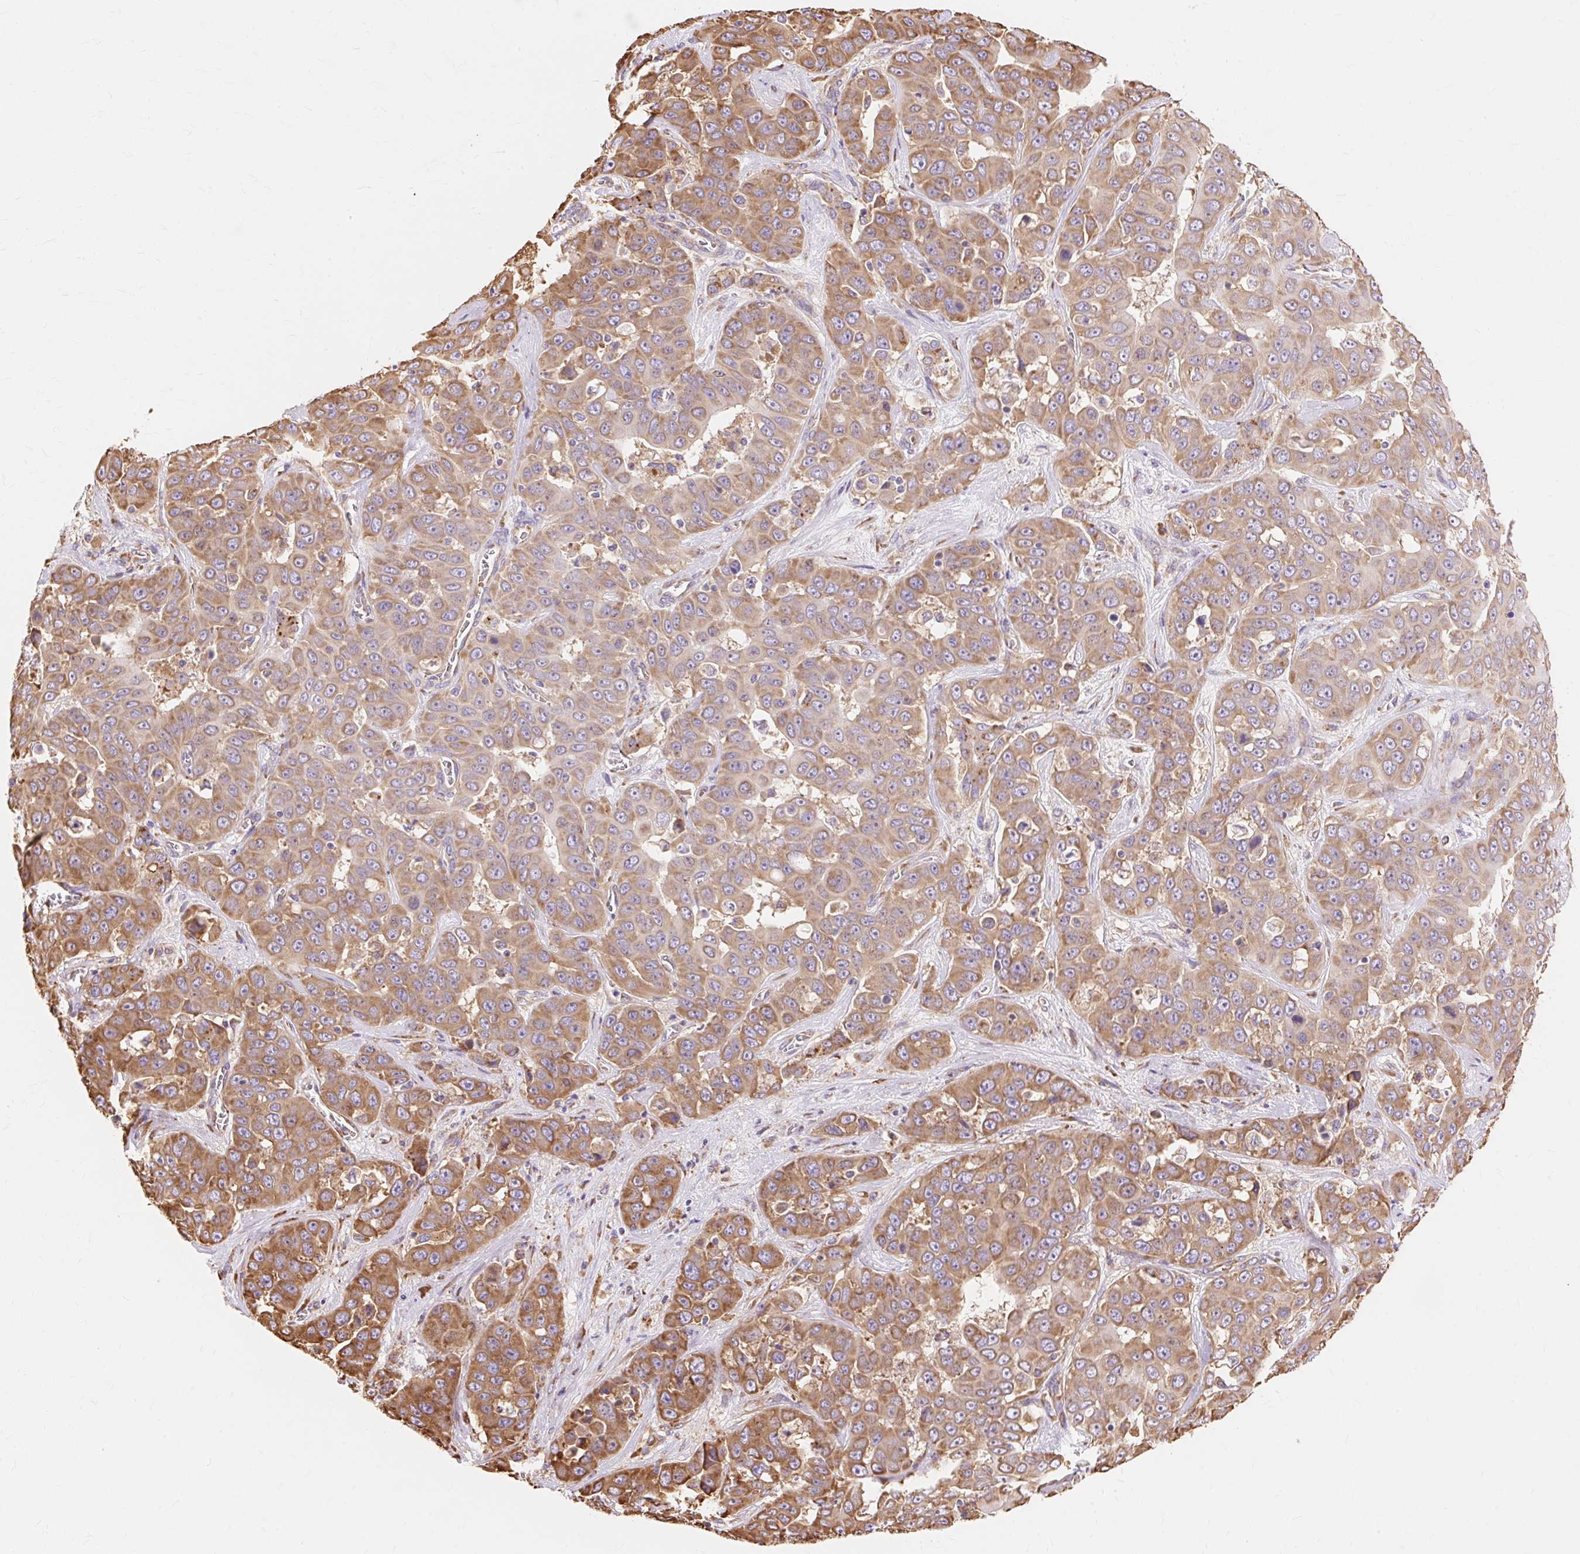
{"staining": {"intensity": "moderate", "quantity": ">75%", "location": "cytoplasmic/membranous"}, "tissue": "liver cancer", "cell_type": "Tumor cells", "image_type": "cancer", "snomed": [{"axis": "morphology", "description": "Cholangiocarcinoma"}, {"axis": "topography", "description": "Liver"}], "caption": "Liver cancer (cholangiocarcinoma) tissue displays moderate cytoplasmic/membranous expression in about >75% of tumor cells, visualized by immunohistochemistry.", "gene": "RPS17", "patient": {"sex": "female", "age": 52}}